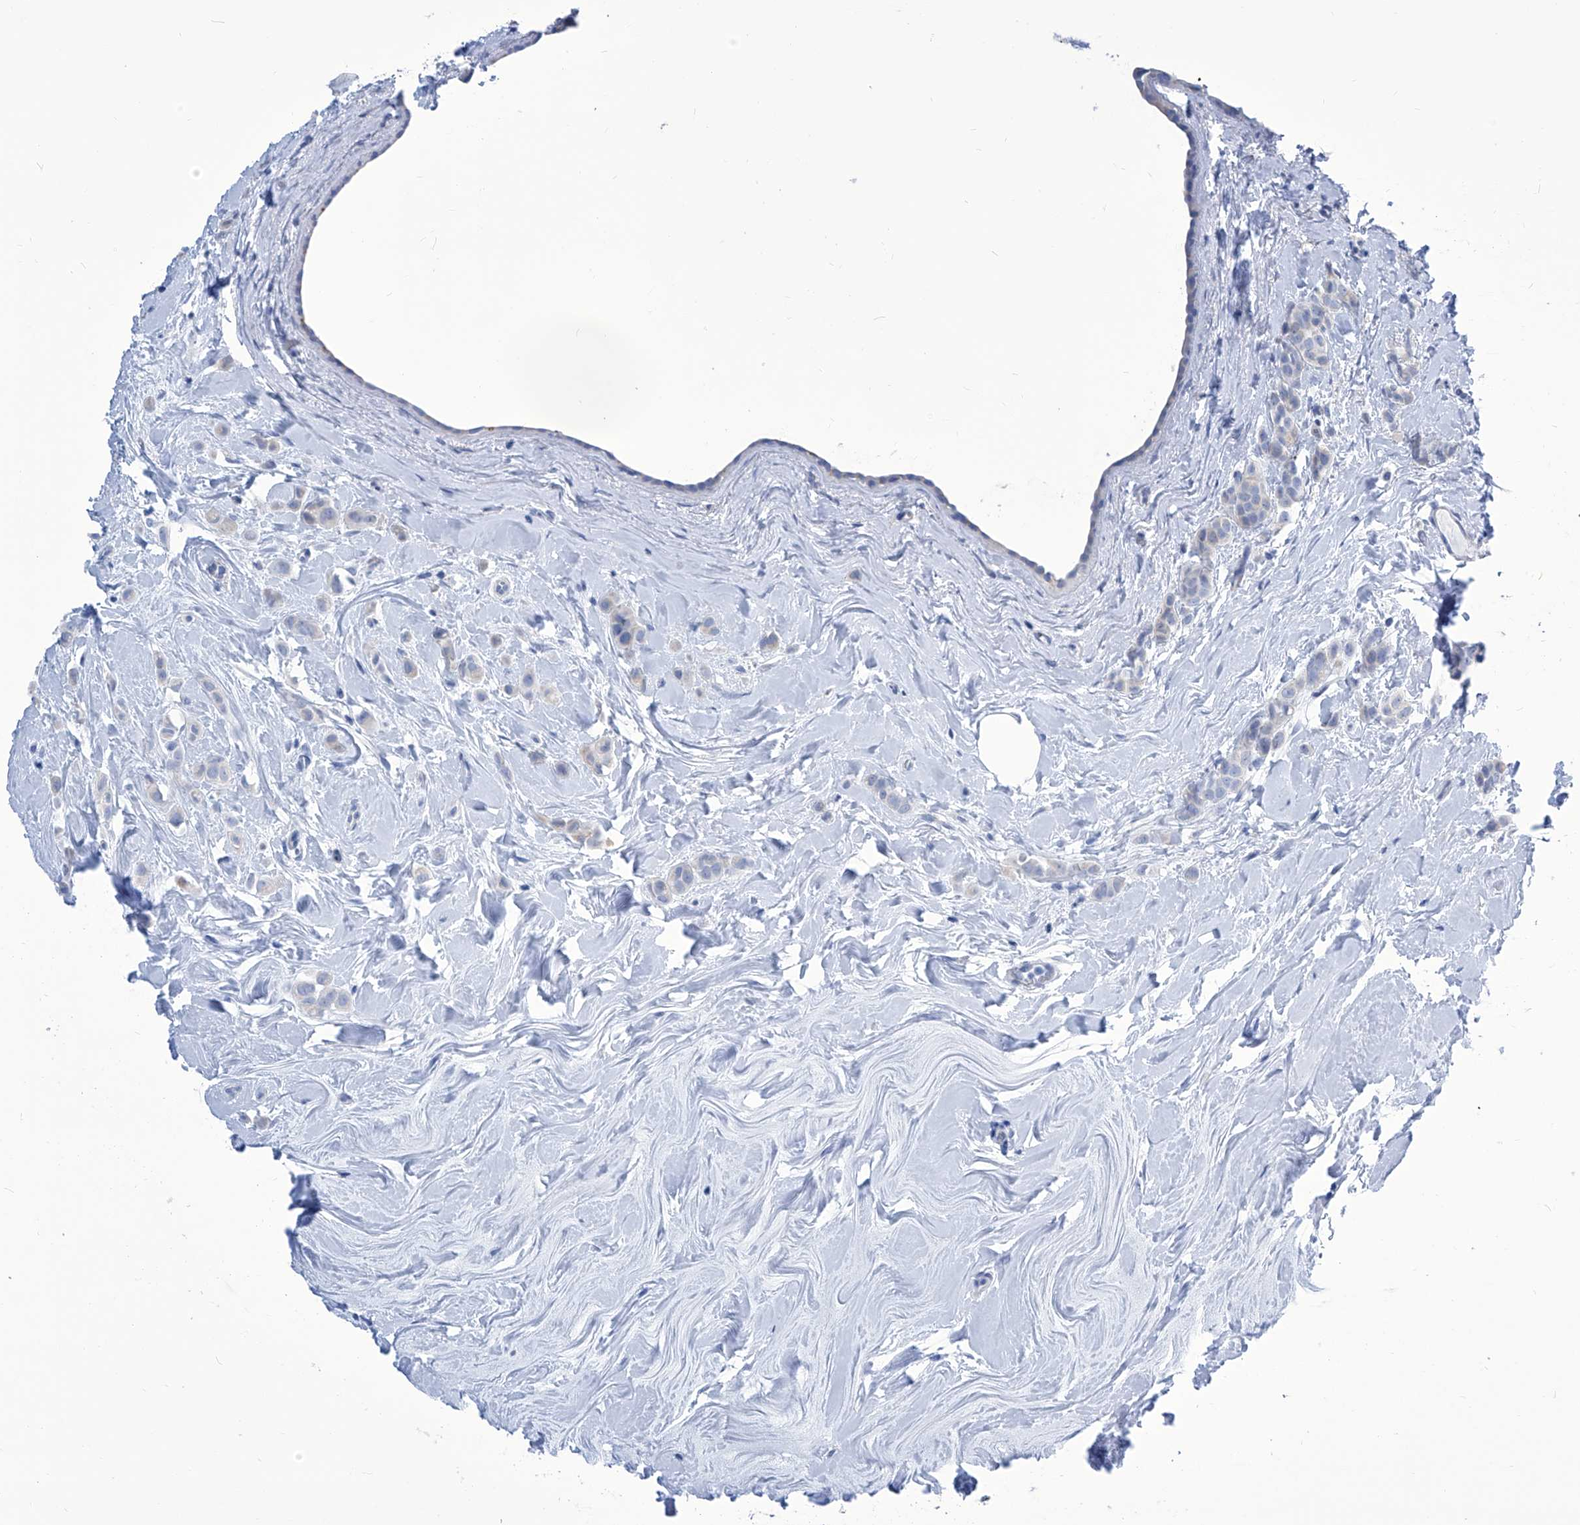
{"staining": {"intensity": "negative", "quantity": "none", "location": "none"}, "tissue": "breast cancer", "cell_type": "Tumor cells", "image_type": "cancer", "snomed": [{"axis": "morphology", "description": "Lobular carcinoma"}, {"axis": "topography", "description": "Breast"}], "caption": "Protein analysis of breast cancer (lobular carcinoma) exhibits no significant staining in tumor cells.", "gene": "IMPA2", "patient": {"sex": "female", "age": 47}}